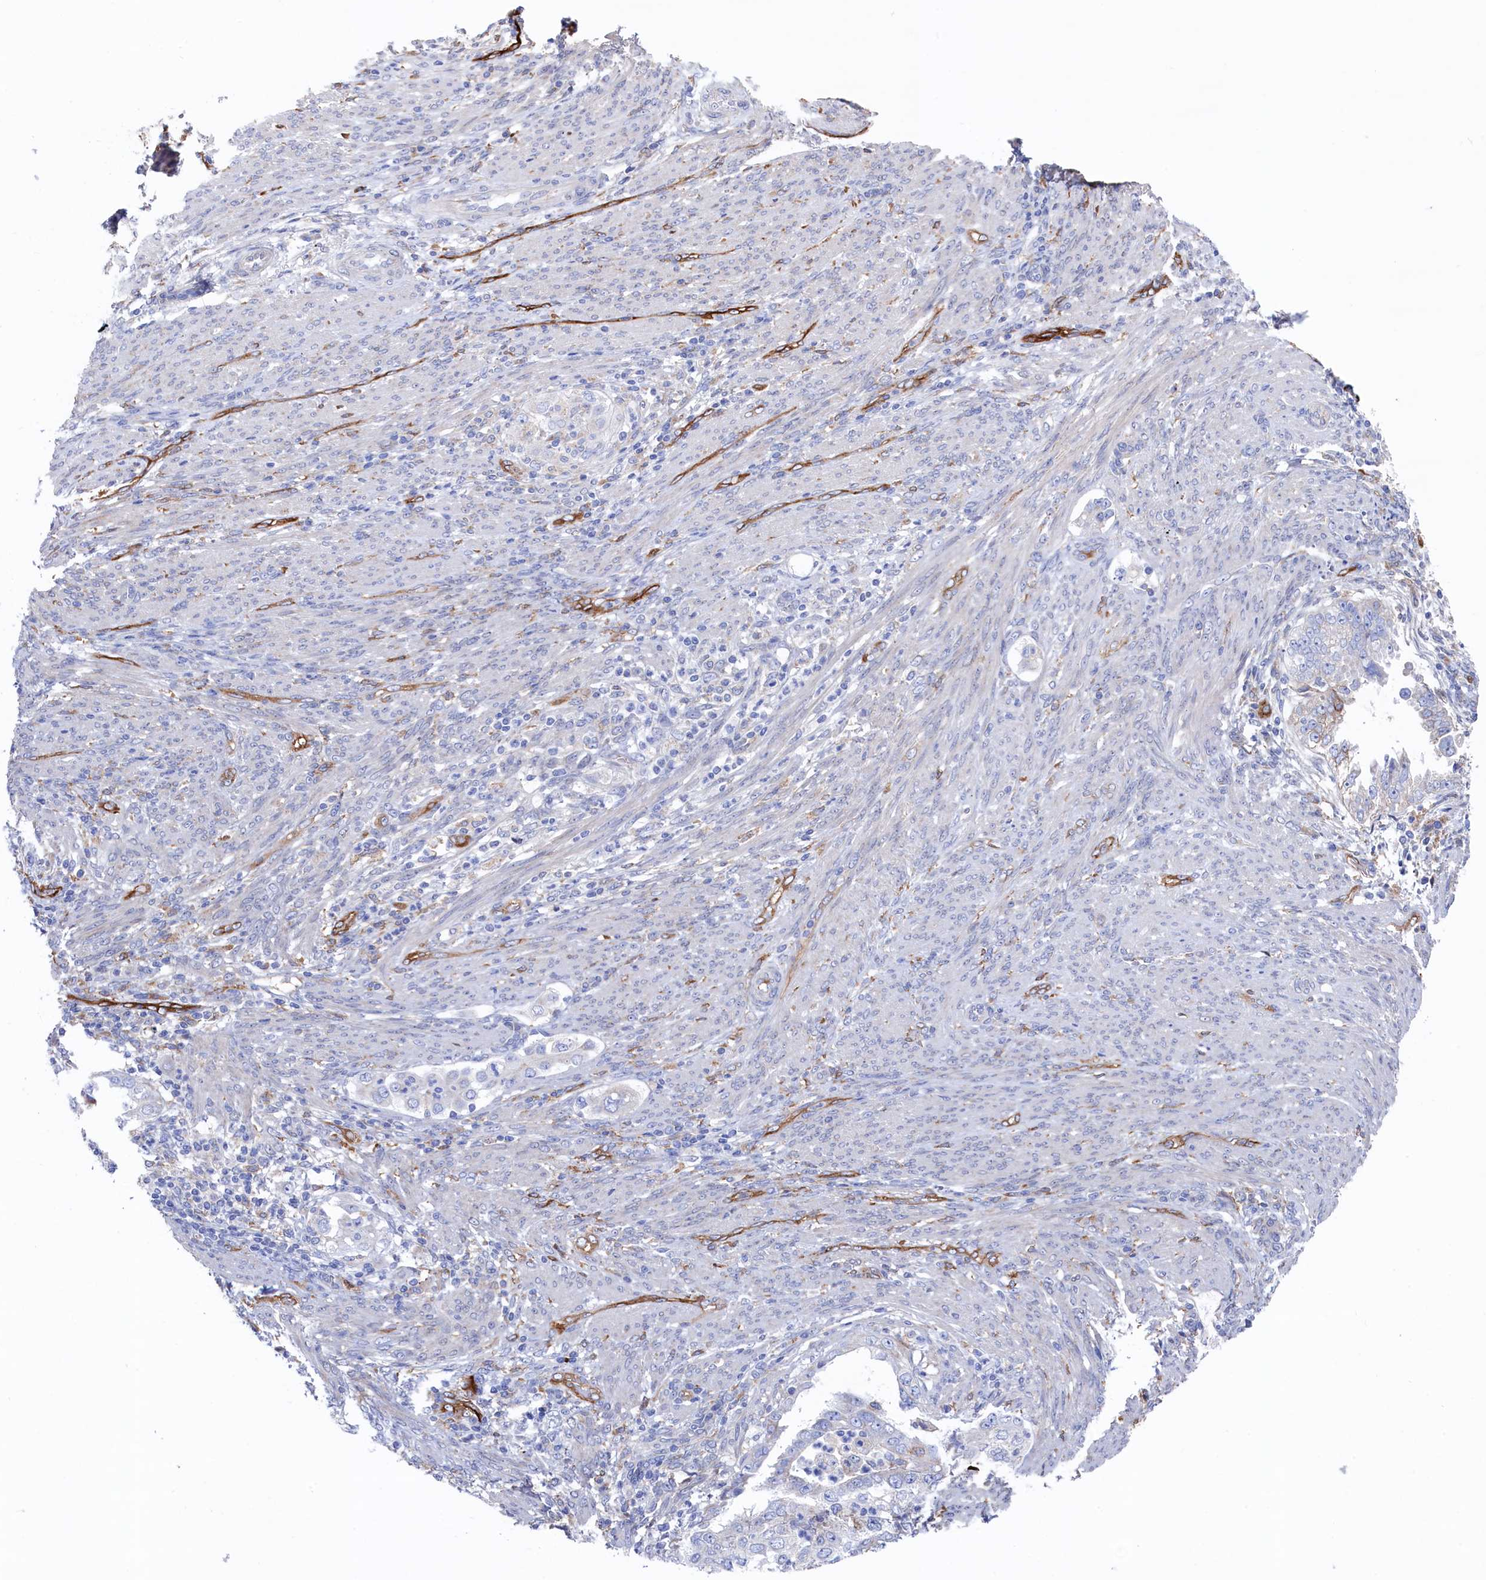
{"staining": {"intensity": "negative", "quantity": "none", "location": "none"}, "tissue": "endometrial cancer", "cell_type": "Tumor cells", "image_type": "cancer", "snomed": [{"axis": "morphology", "description": "Adenocarcinoma, NOS"}, {"axis": "topography", "description": "Endometrium"}], "caption": "The histopathology image reveals no staining of tumor cells in endometrial adenocarcinoma. Nuclei are stained in blue.", "gene": "C12orf73", "patient": {"sex": "female", "age": 85}}